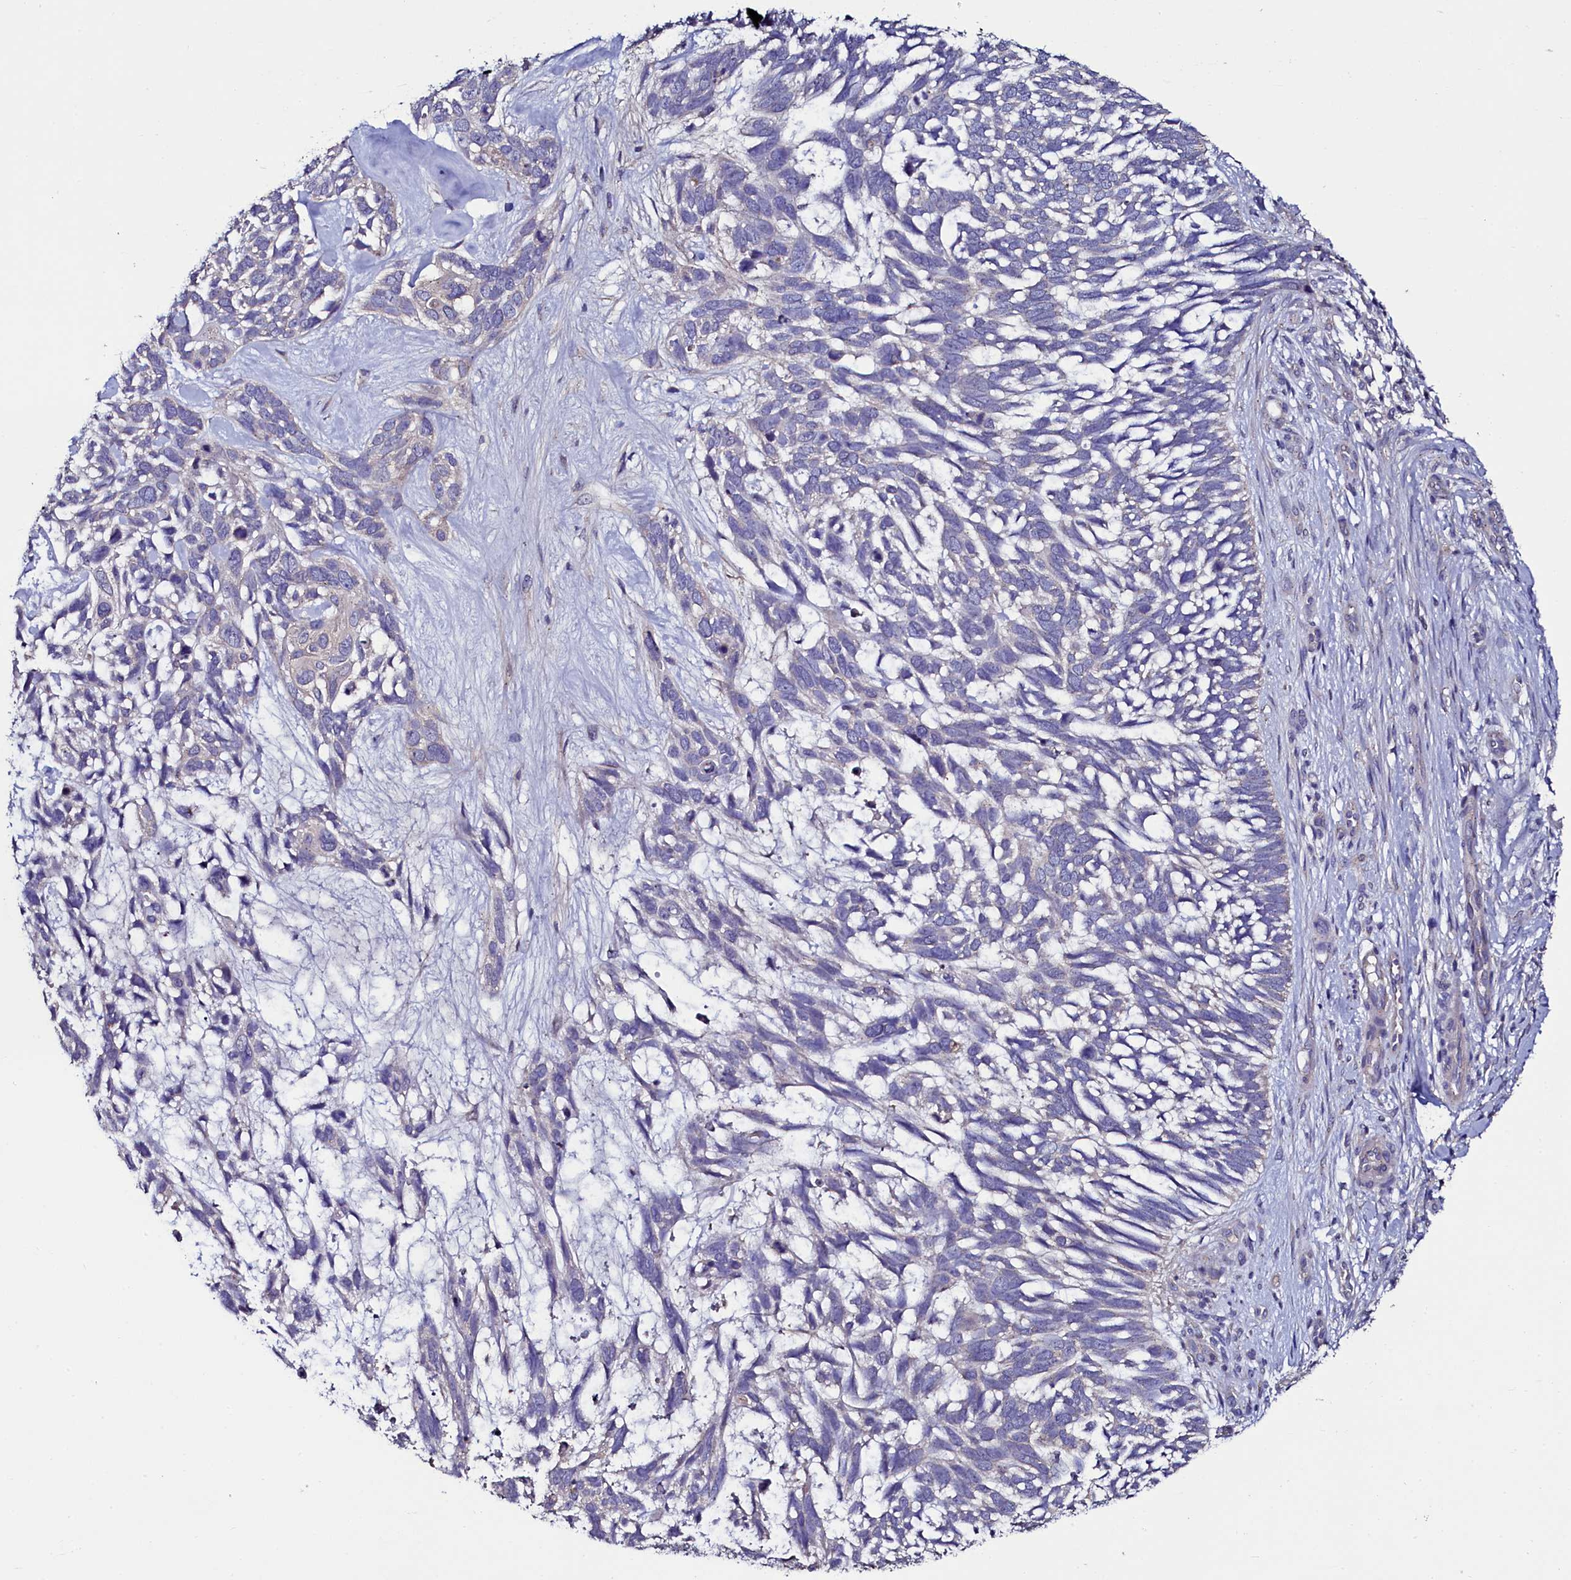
{"staining": {"intensity": "negative", "quantity": "none", "location": "none"}, "tissue": "skin cancer", "cell_type": "Tumor cells", "image_type": "cancer", "snomed": [{"axis": "morphology", "description": "Basal cell carcinoma"}, {"axis": "topography", "description": "Skin"}], "caption": "Tumor cells are negative for brown protein staining in skin basal cell carcinoma. Brightfield microscopy of immunohistochemistry stained with DAB (3,3'-diaminobenzidine) (brown) and hematoxylin (blue), captured at high magnification.", "gene": "USPL1", "patient": {"sex": "male", "age": 88}}